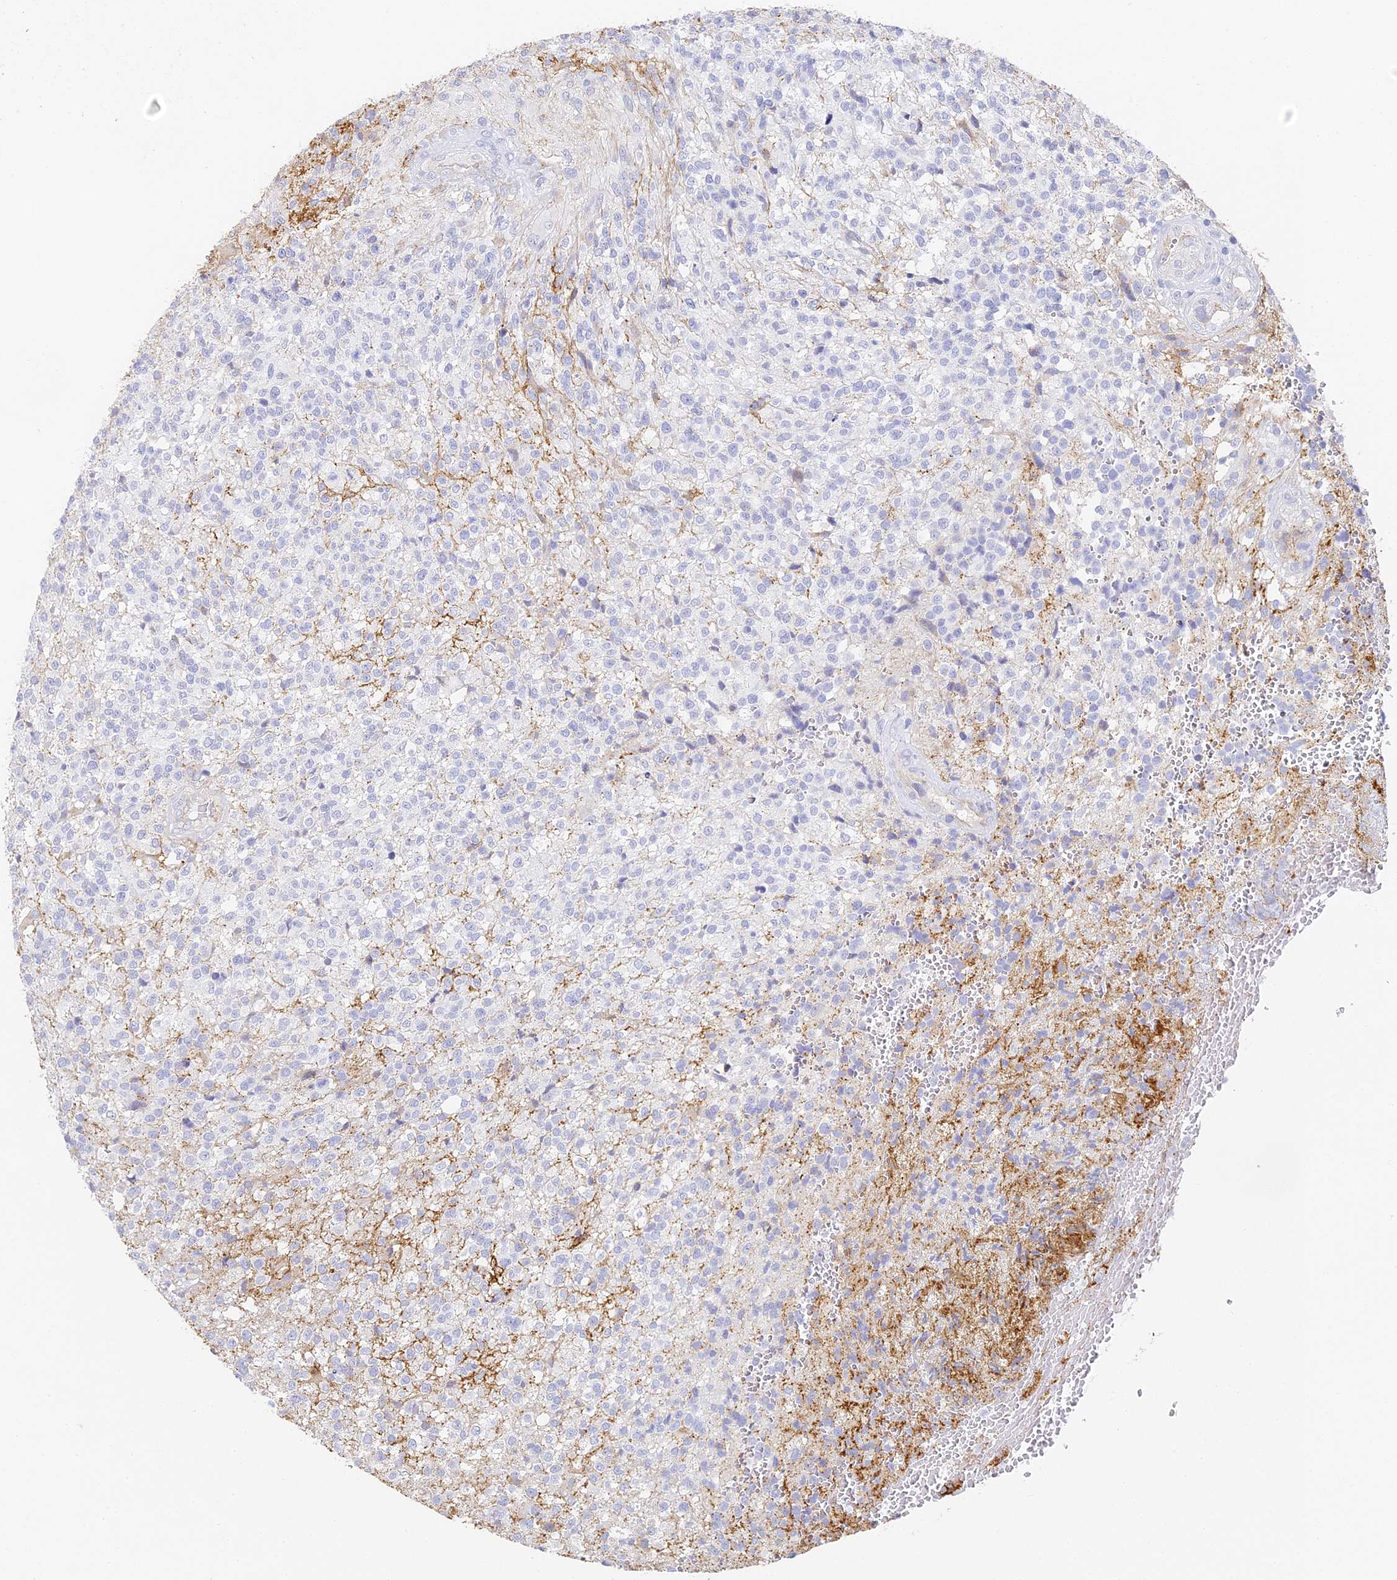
{"staining": {"intensity": "negative", "quantity": "none", "location": "none"}, "tissue": "glioma", "cell_type": "Tumor cells", "image_type": "cancer", "snomed": [{"axis": "morphology", "description": "Glioma, malignant, High grade"}, {"axis": "topography", "description": "Brain"}], "caption": "An immunohistochemistry photomicrograph of malignant glioma (high-grade) is shown. There is no staining in tumor cells of malignant glioma (high-grade).", "gene": "GJA1", "patient": {"sex": "male", "age": 56}}